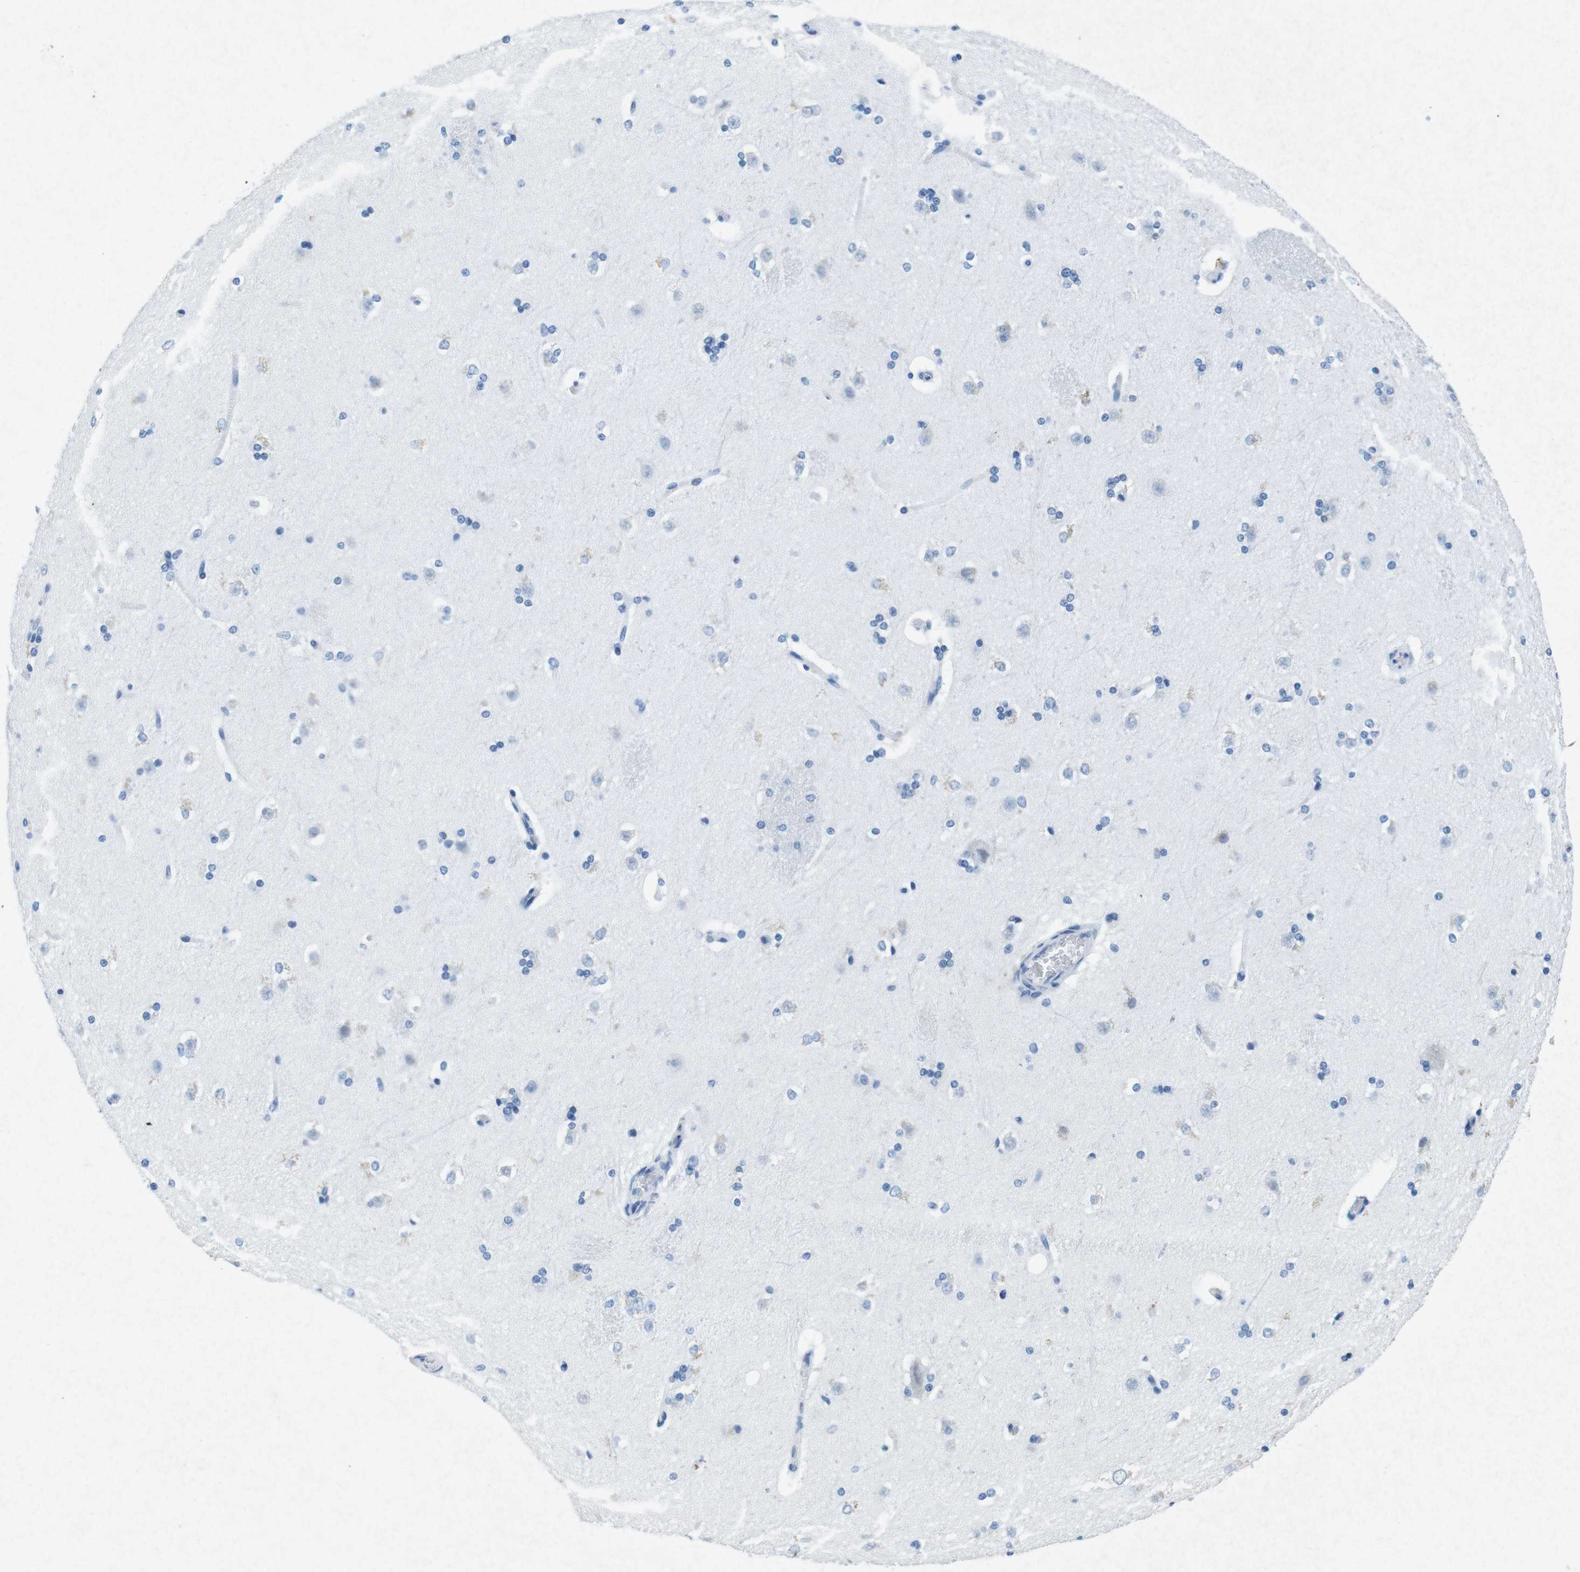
{"staining": {"intensity": "negative", "quantity": "none", "location": "none"}, "tissue": "caudate", "cell_type": "Glial cells", "image_type": "normal", "snomed": [{"axis": "morphology", "description": "Normal tissue, NOS"}, {"axis": "topography", "description": "Lateral ventricle wall"}], "caption": "An IHC histopathology image of unremarkable caudate is shown. There is no staining in glial cells of caudate.", "gene": "CTAG1B", "patient": {"sex": "female", "age": 19}}